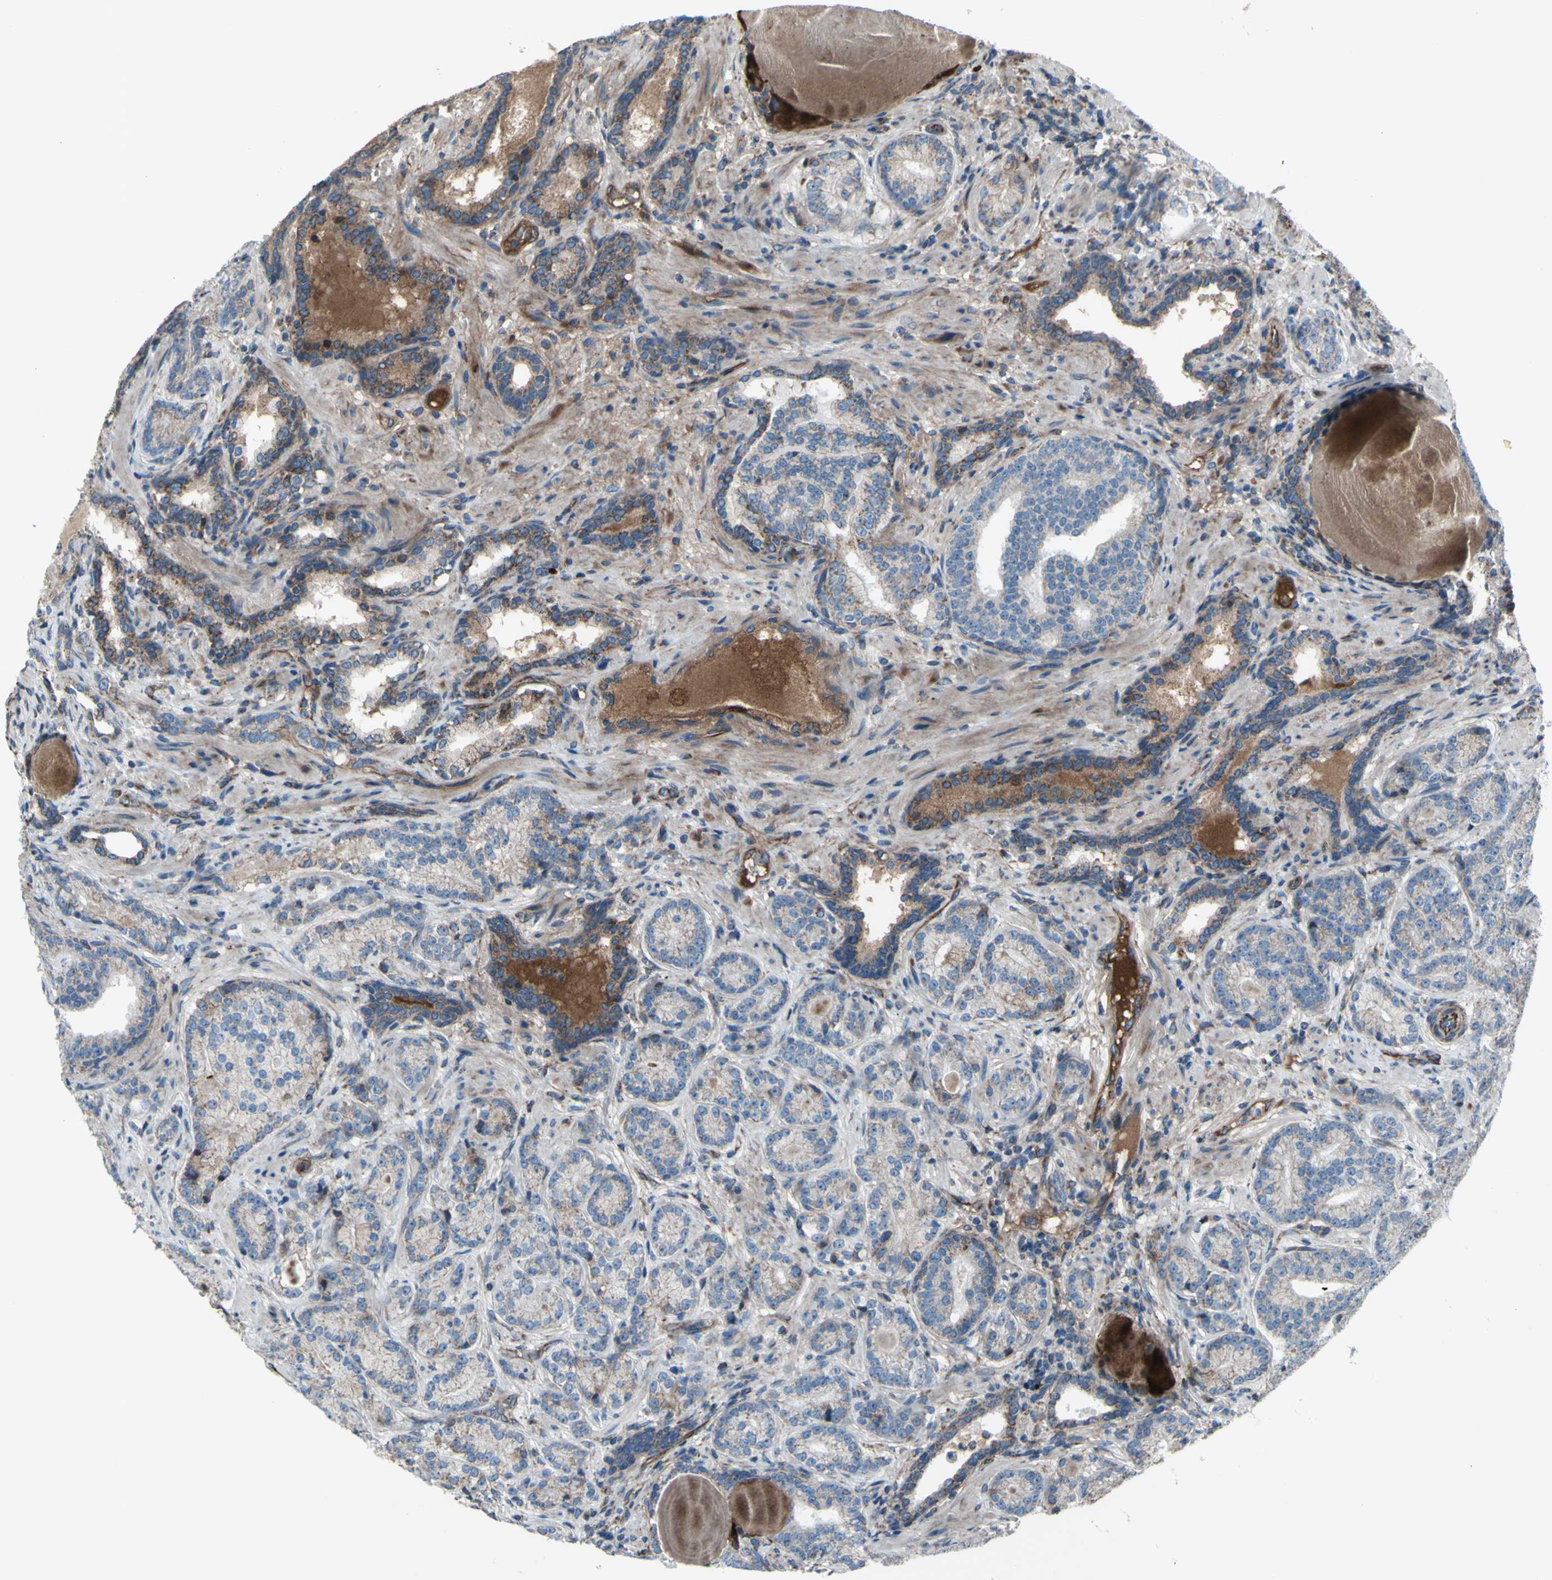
{"staining": {"intensity": "weak", "quantity": ">75%", "location": "cytoplasmic/membranous"}, "tissue": "prostate cancer", "cell_type": "Tumor cells", "image_type": "cancer", "snomed": [{"axis": "morphology", "description": "Adenocarcinoma, High grade"}, {"axis": "topography", "description": "Prostate"}], "caption": "Weak cytoplasmic/membranous positivity is appreciated in approximately >75% of tumor cells in high-grade adenocarcinoma (prostate).", "gene": "EMC7", "patient": {"sex": "male", "age": 61}}